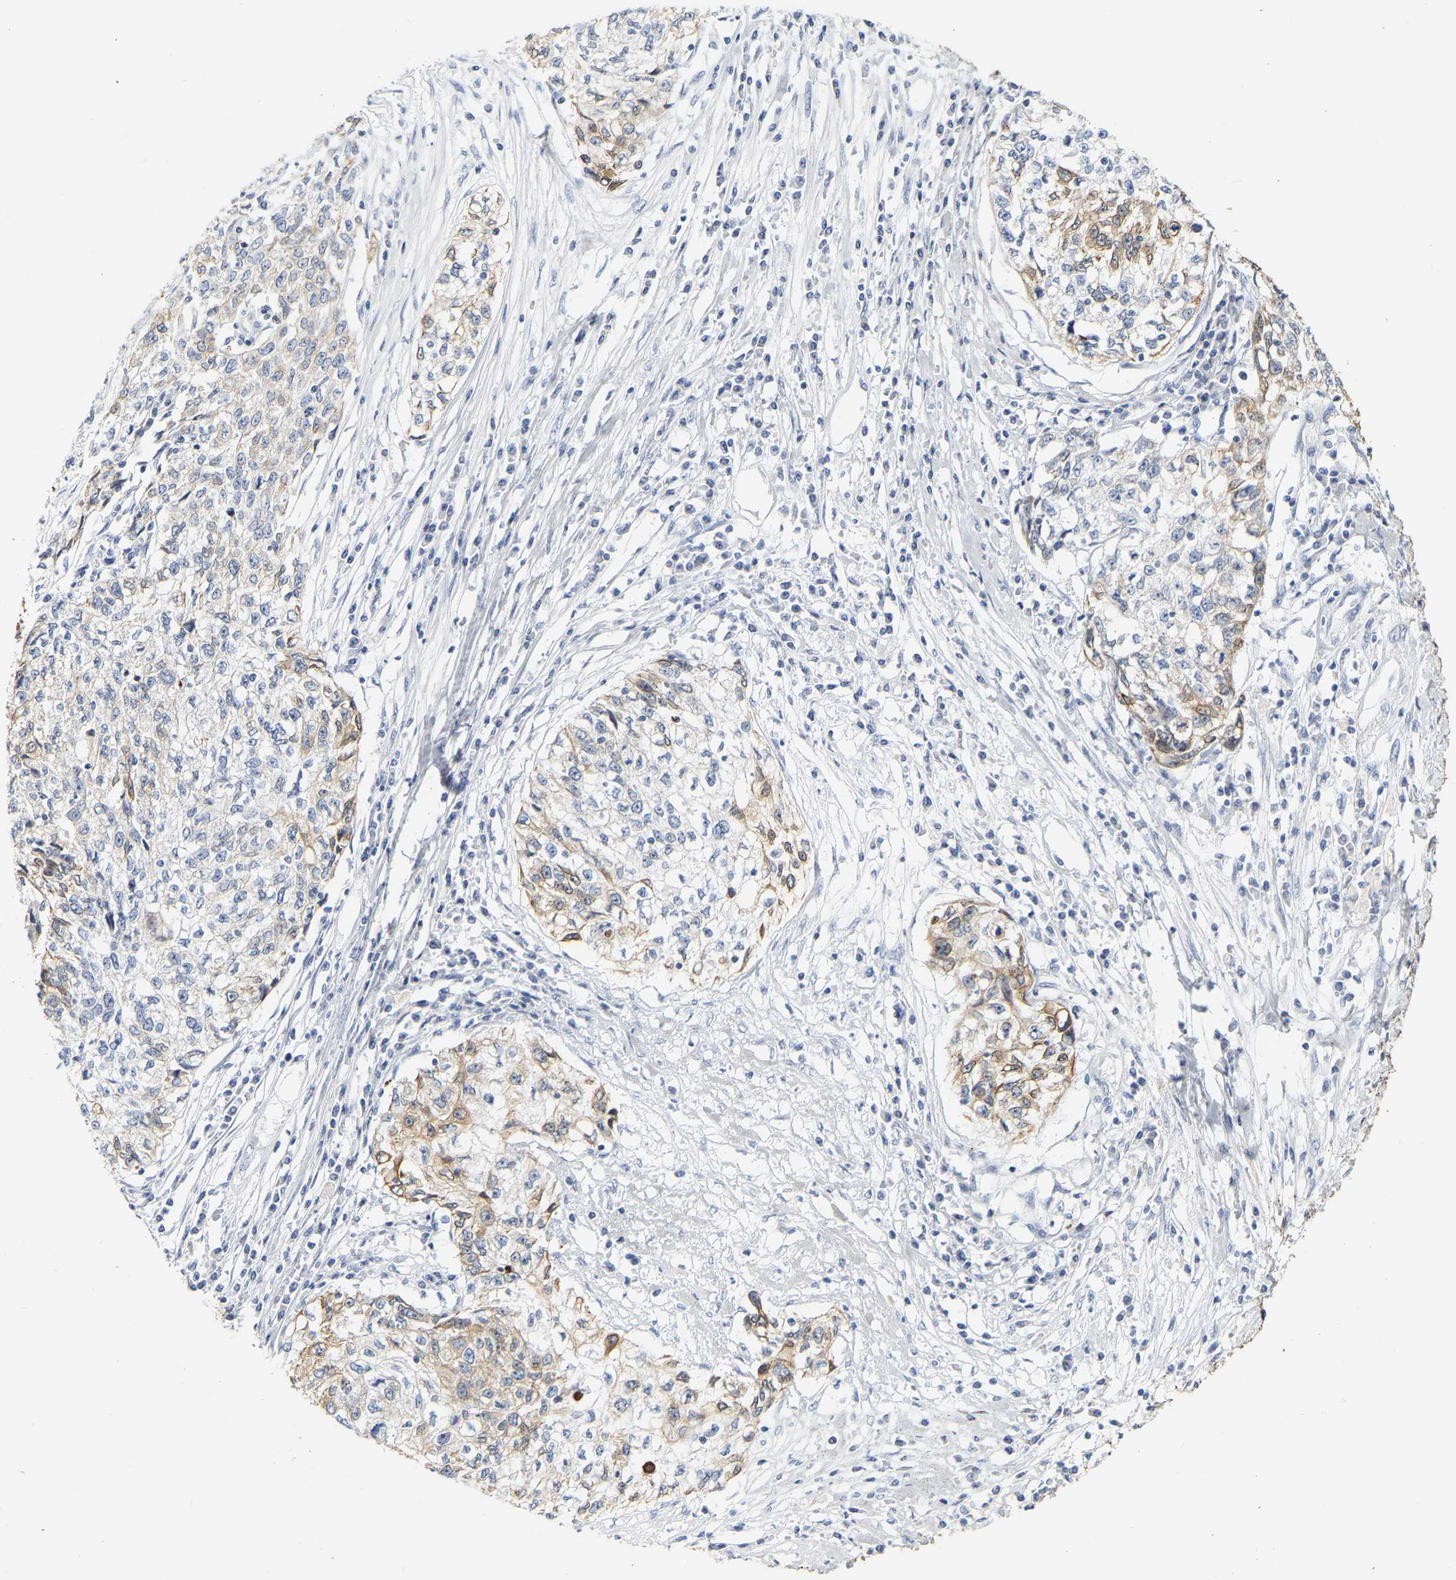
{"staining": {"intensity": "weak", "quantity": "25%-75%", "location": "cytoplasmic/membranous"}, "tissue": "cervical cancer", "cell_type": "Tumor cells", "image_type": "cancer", "snomed": [{"axis": "morphology", "description": "Squamous cell carcinoma, NOS"}, {"axis": "topography", "description": "Cervix"}], "caption": "Immunohistochemical staining of human cervical squamous cell carcinoma reveals low levels of weak cytoplasmic/membranous staining in about 25%-75% of tumor cells.", "gene": "KRT76", "patient": {"sex": "female", "age": 57}}